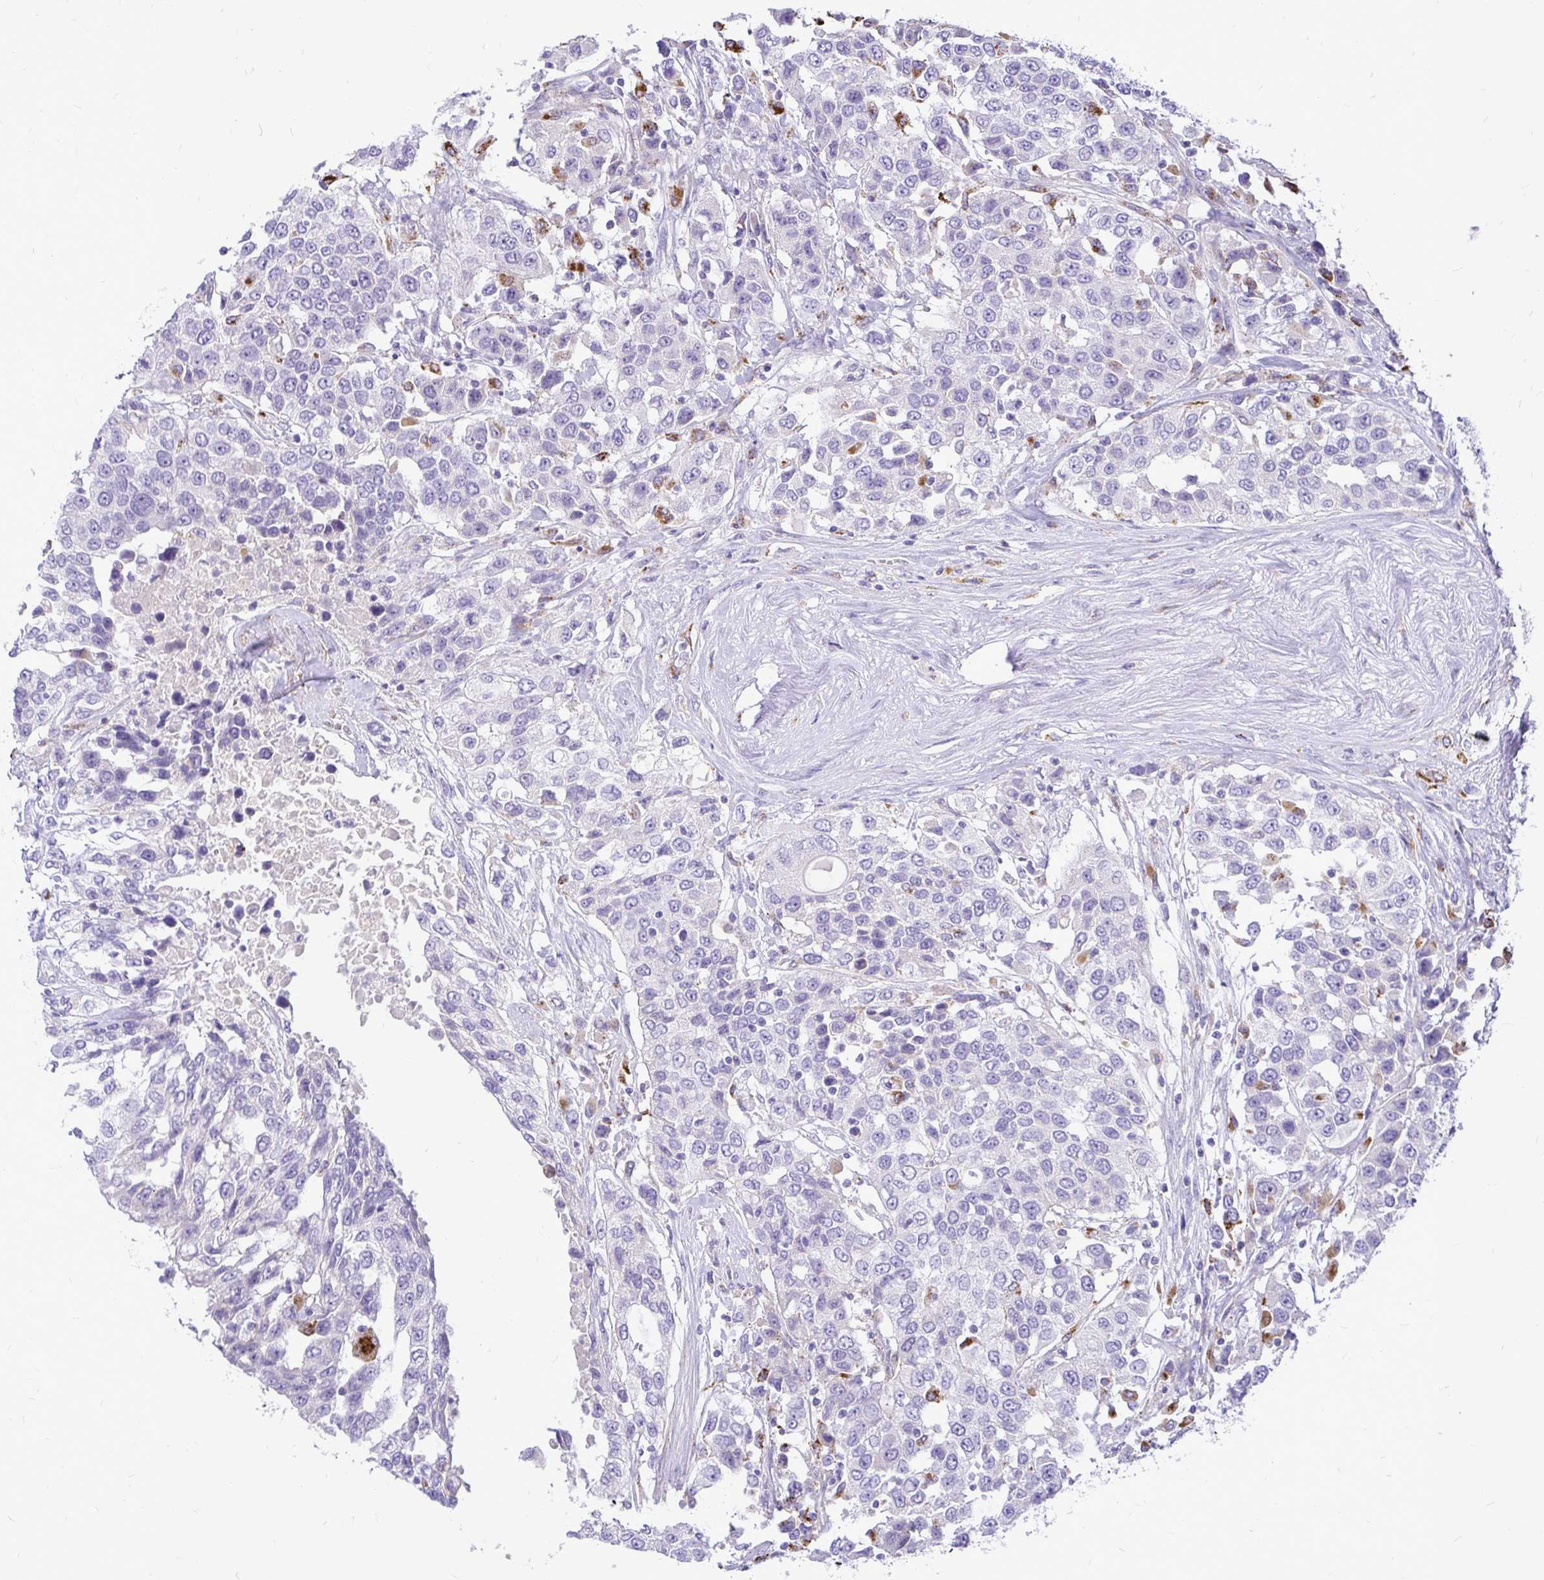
{"staining": {"intensity": "negative", "quantity": "none", "location": "none"}, "tissue": "urothelial cancer", "cell_type": "Tumor cells", "image_type": "cancer", "snomed": [{"axis": "morphology", "description": "Urothelial carcinoma, High grade"}, {"axis": "topography", "description": "Urinary bladder"}], "caption": "Urothelial carcinoma (high-grade) was stained to show a protein in brown. There is no significant positivity in tumor cells. The staining is performed using DAB (3,3'-diaminobenzidine) brown chromogen with nuclei counter-stained in using hematoxylin.", "gene": "PKN3", "patient": {"sex": "female", "age": 80}}